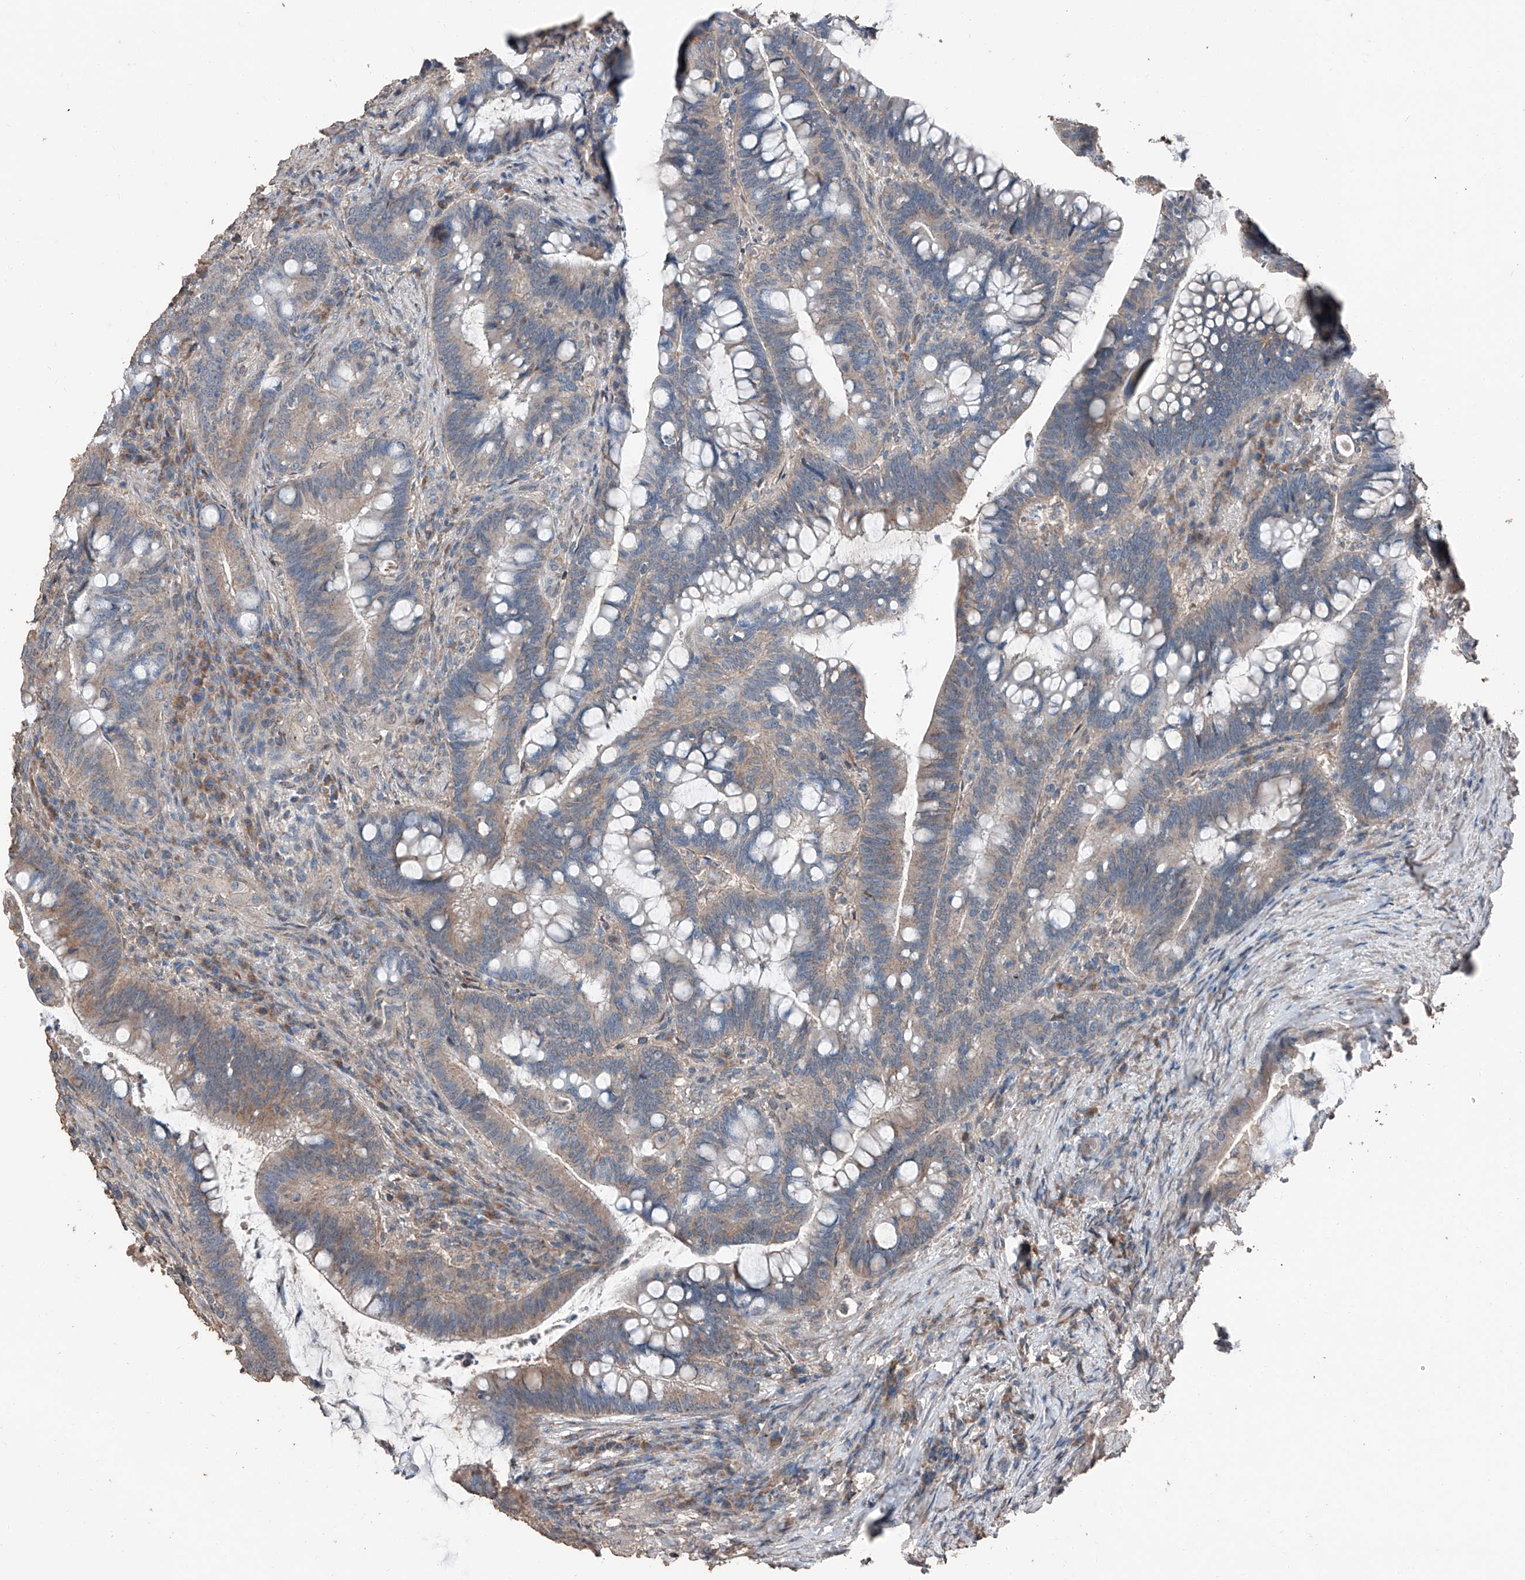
{"staining": {"intensity": "weak", "quantity": "25%-75%", "location": "cytoplasmic/membranous"}, "tissue": "colorectal cancer", "cell_type": "Tumor cells", "image_type": "cancer", "snomed": [{"axis": "morphology", "description": "Adenocarcinoma, NOS"}, {"axis": "topography", "description": "Colon"}], "caption": "Colorectal cancer (adenocarcinoma) stained with a protein marker displays weak staining in tumor cells.", "gene": "MAMLD1", "patient": {"sex": "female", "age": 66}}